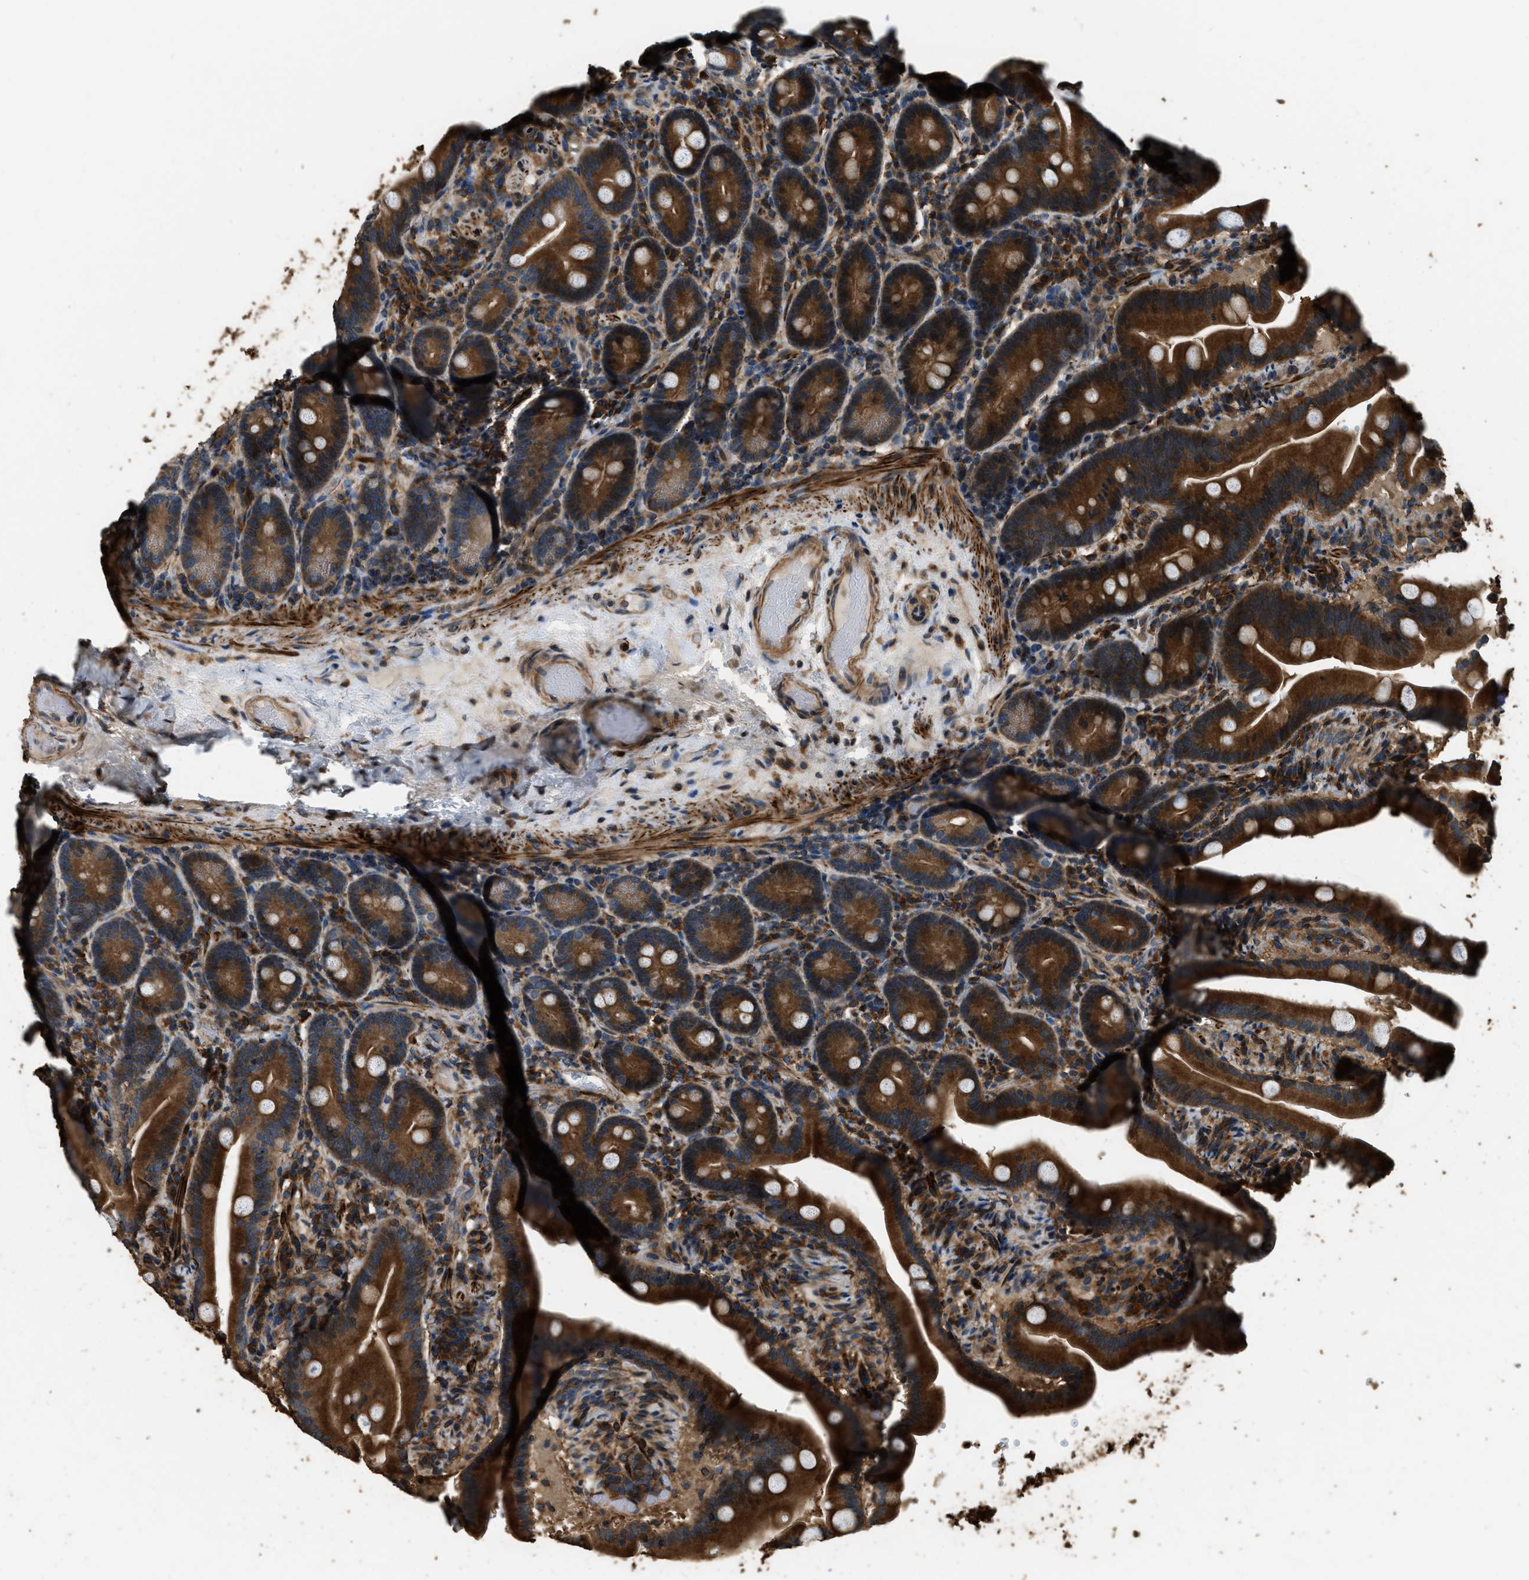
{"staining": {"intensity": "strong", "quantity": ">75%", "location": "cytoplasmic/membranous"}, "tissue": "duodenum", "cell_type": "Glandular cells", "image_type": "normal", "snomed": [{"axis": "morphology", "description": "Normal tissue, NOS"}, {"axis": "topography", "description": "Duodenum"}], "caption": "Approximately >75% of glandular cells in benign duodenum display strong cytoplasmic/membranous protein positivity as visualized by brown immunohistochemical staining.", "gene": "ERGIC1", "patient": {"sex": "male", "age": 54}}